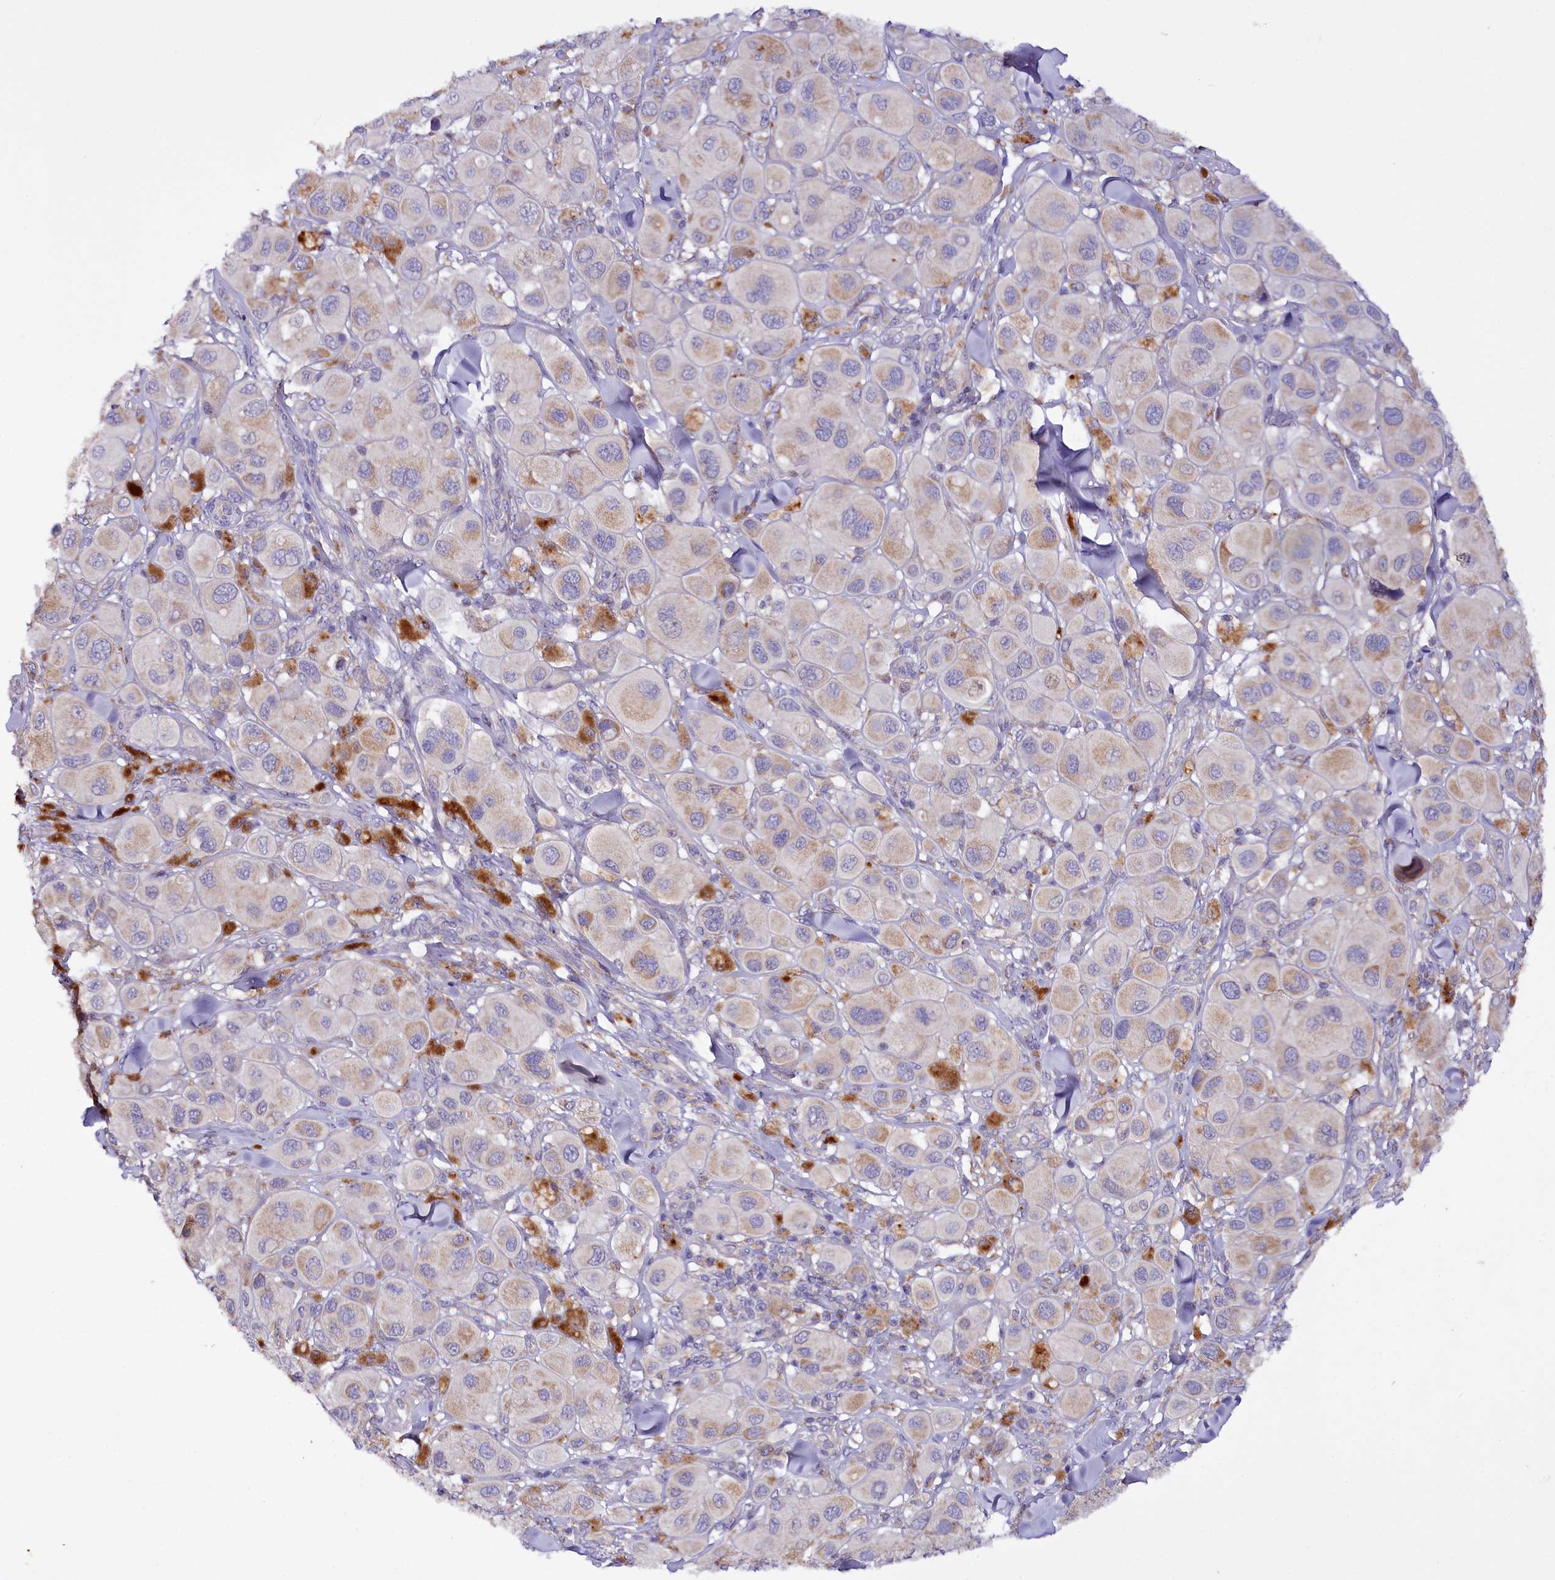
{"staining": {"intensity": "weak", "quantity": "<25%", "location": "cytoplasmic/membranous"}, "tissue": "melanoma", "cell_type": "Tumor cells", "image_type": "cancer", "snomed": [{"axis": "morphology", "description": "Malignant melanoma, Metastatic site"}, {"axis": "topography", "description": "Skin"}], "caption": "Immunohistochemical staining of human malignant melanoma (metastatic site) demonstrates no significant staining in tumor cells. (IHC, brightfield microscopy, high magnification).", "gene": "ZNF45", "patient": {"sex": "male", "age": 41}}